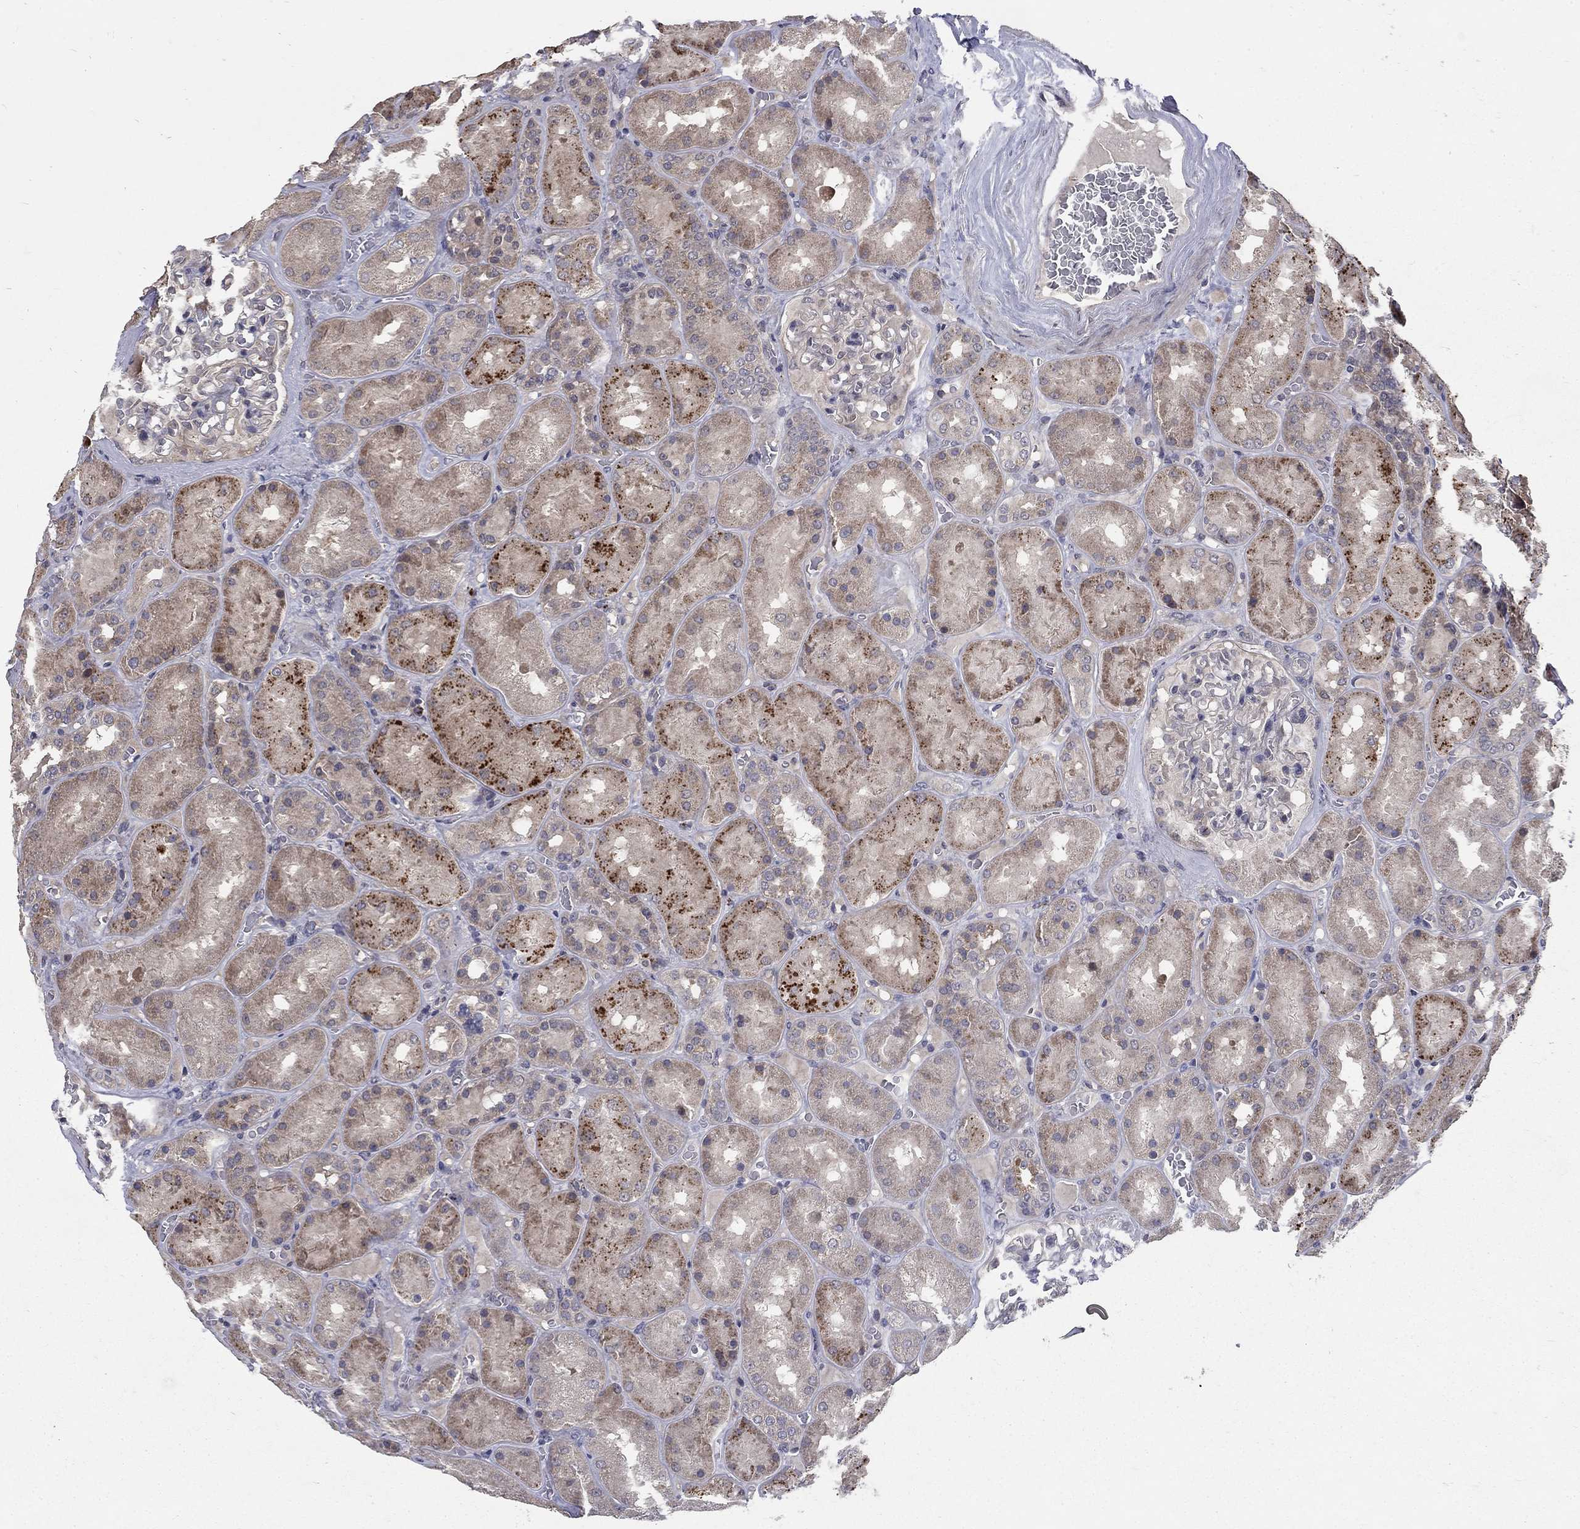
{"staining": {"intensity": "negative", "quantity": "none", "location": "none"}, "tissue": "kidney", "cell_type": "Cells in glomeruli", "image_type": "normal", "snomed": [{"axis": "morphology", "description": "Normal tissue, NOS"}, {"axis": "topography", "description": "Kidney"}], "caption": "This is an immunohistochemistry (IHC) micrograph of unremarkable human kidney. There is no staining in cells in glomeruli.", "gene": "FAM3B", "patient": {"sex": "male", "age": 73}}